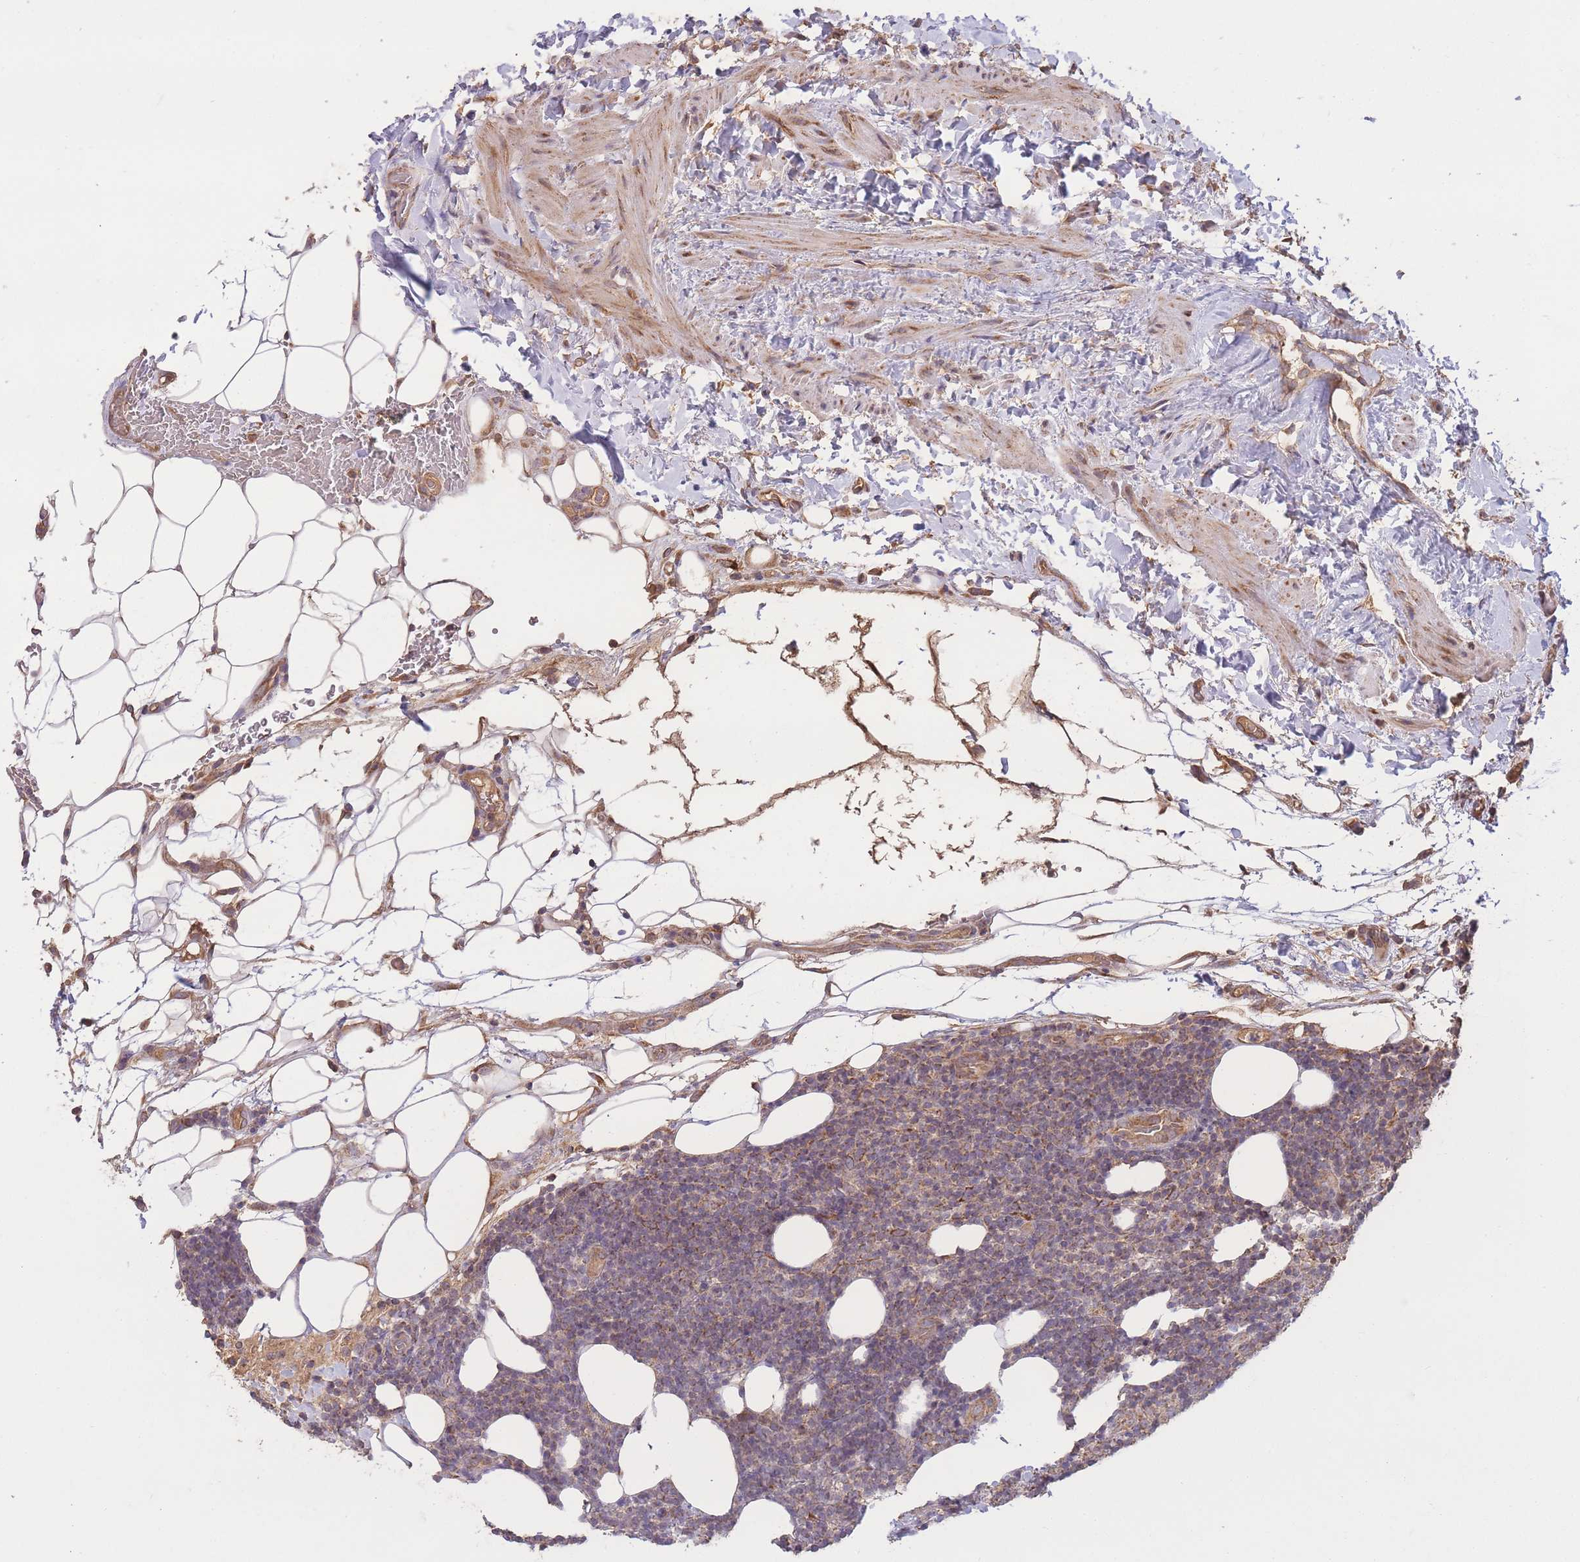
{"staining": {"intensity": "weak", "quantity": "25%-75%", "location": "cytoplasmic/membranous"}, "tissue": "lymphoma", "cell_type": "Tumor cells", "image_type": "cancer", "snomed": [{"axis": "morphology", "description": "Malignant lymphoma, non-Hodgkin's type, Low grade"}, {"axis": "topography", "description": "Lymph node"}], "caption": "A high-resolution histopathology image shows immunohistochemistry (IHC) staining of lymphoma, which reveals weak cytoplasmic/membranous staining in about 25%-75% of tumor cells. (DAB (3,3'-diaminobenzidine) IHC, brown staining for protein, blue staining for nuclei).", "gene": "EEF1AKMT1", "patient": {"sex": "male", "age": 66}}